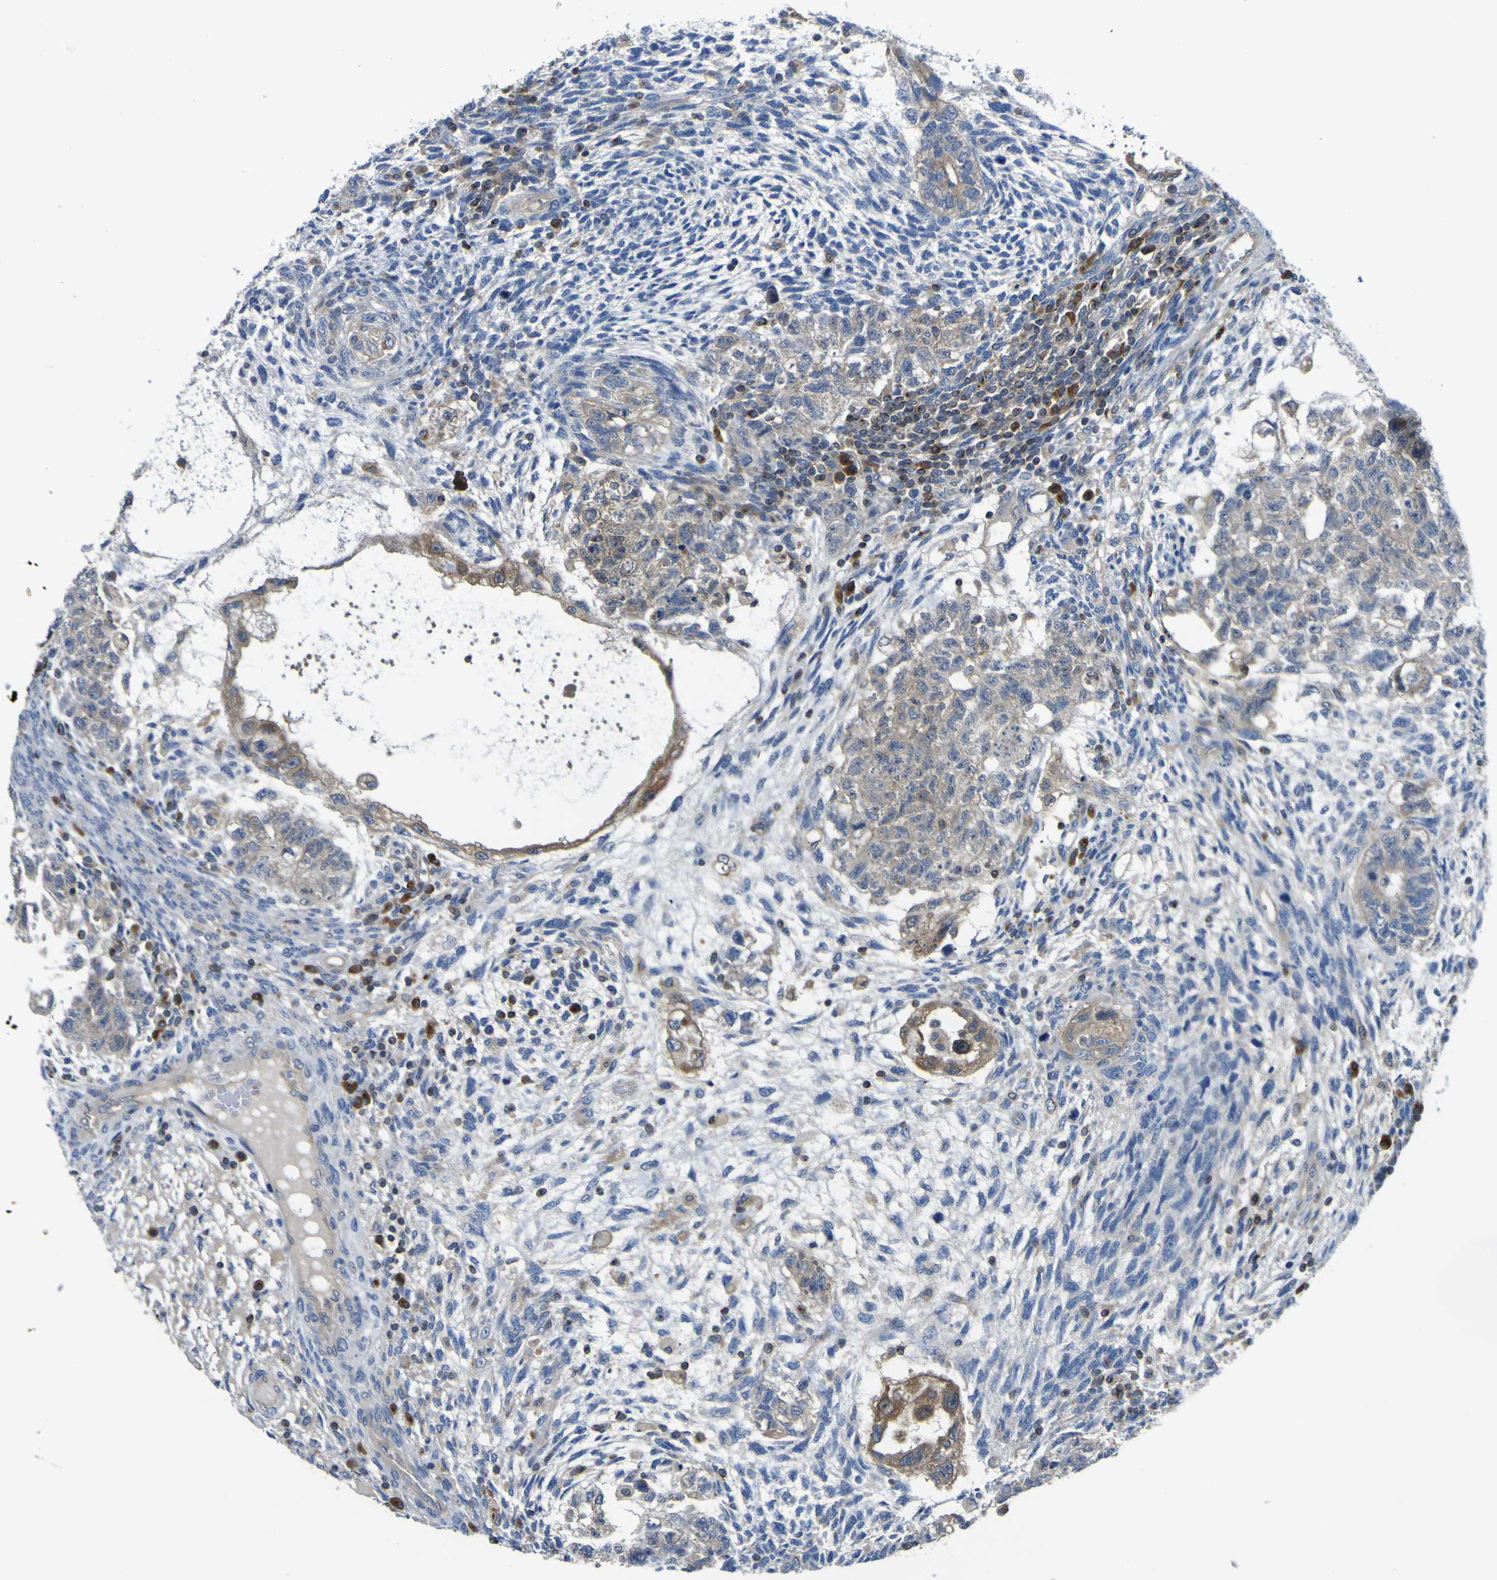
{"staining": {"intensity": "moderate", "quantity": "25%-75%", "location": "cytoplasmic/membranous"}, "tissue": "testis cancer", "cell_type": "Tumor cells", "image_type": "cancer", "snomed": [{"axis": "morphology", "description": "Normal tissue, NOS"}, {"axis": "morphology", "description": "Carcinoma, Embryonal, NOS"}, {"axis": "topography", "description": "Testis"}], "caption": "Protein staining of embryonal carcinoma (testis) tissue displays moderate cytoplasmic/membranous positivity in approximately 25%-75% of tumor cells.", "gene": "EML2", "patient": {"sex": "male", "age": 36}}